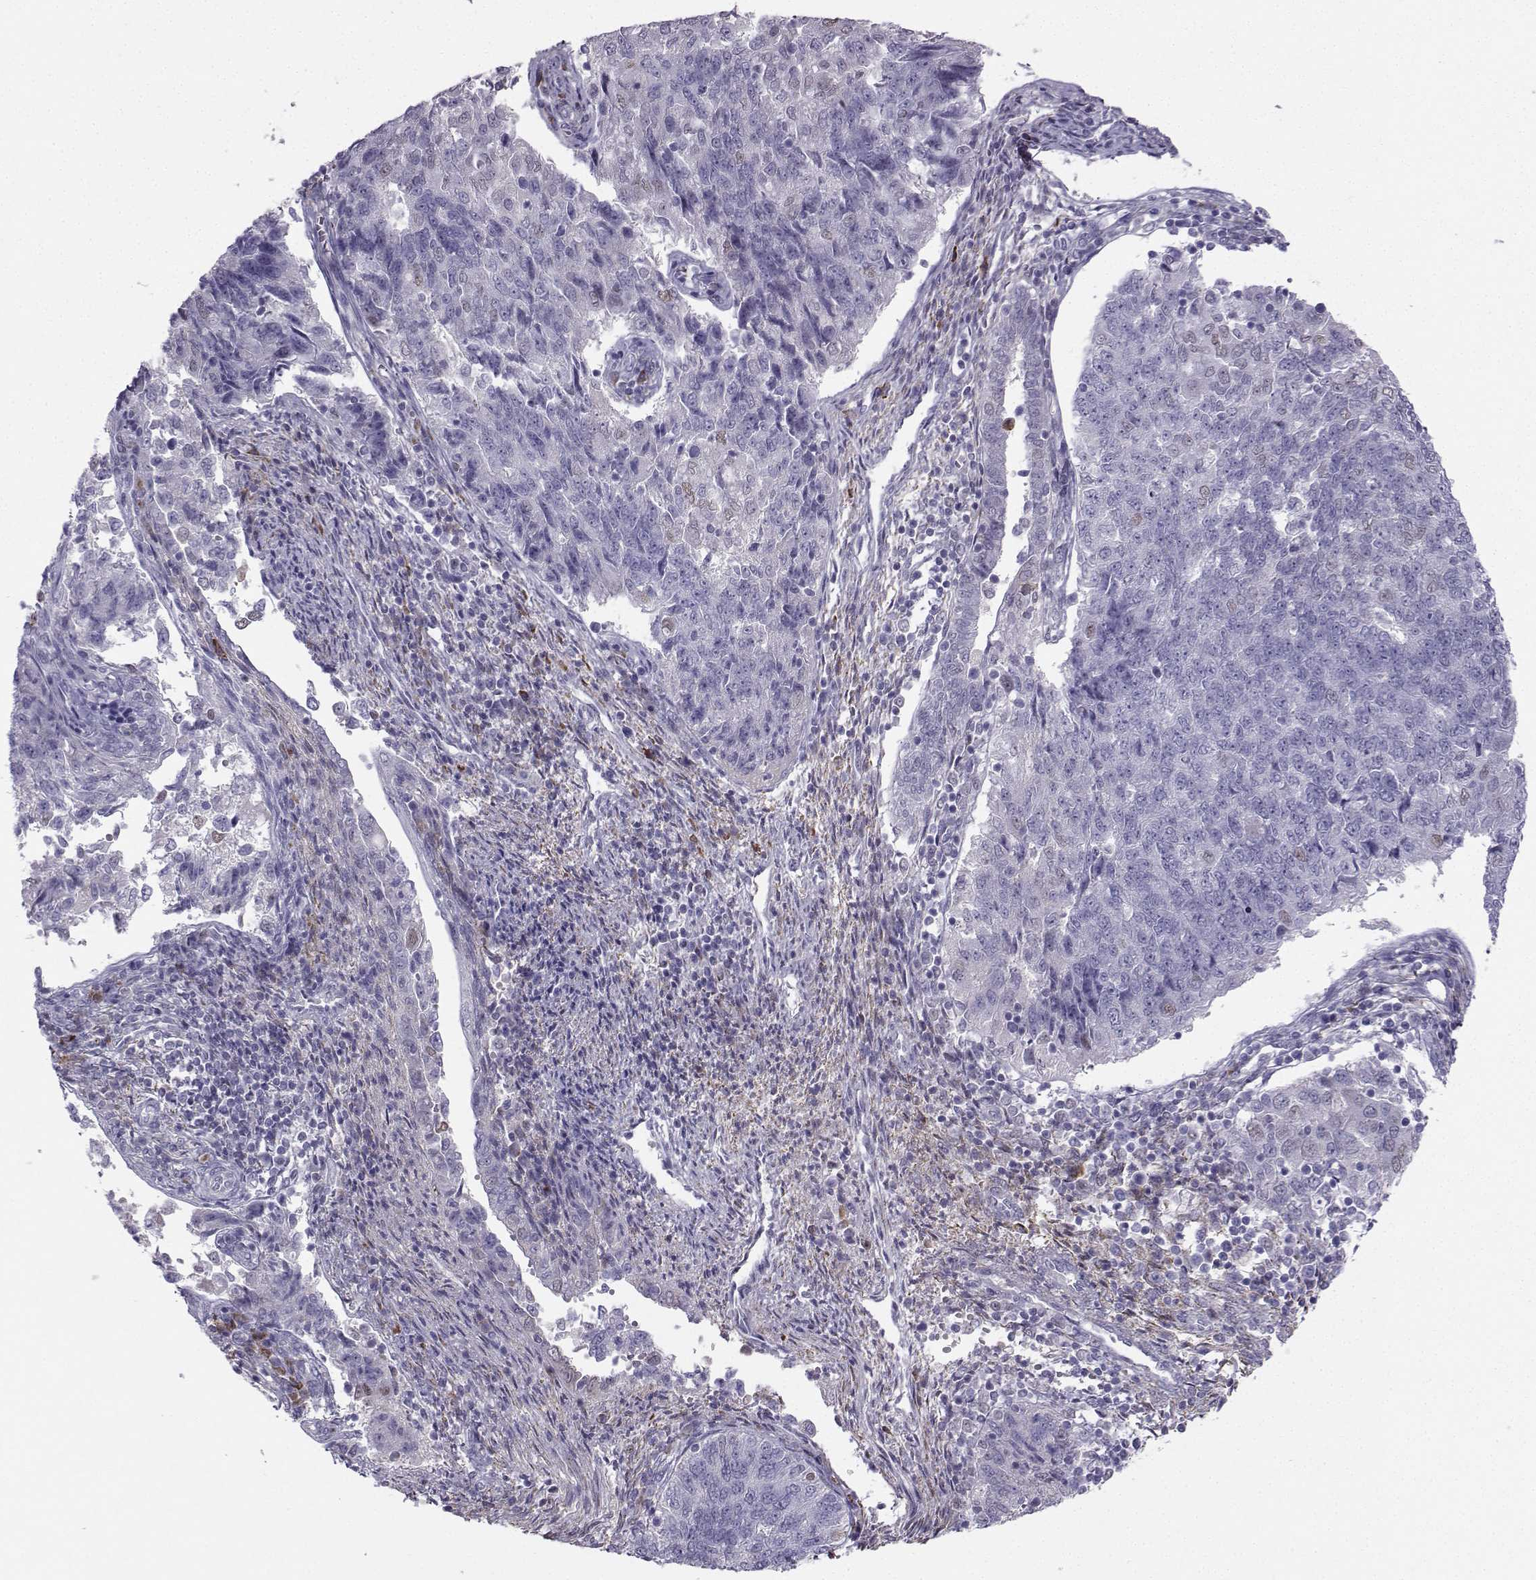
{"staining": {"intensity": "negative", "quantity": "none", "location": "none"}, "tissue": "endometrial cancer", "cell_type": "Tumor cells", "image_type": "cancer", "snomed": [{"axis": "morphology", "description": "Adenocarcinoma, NOS"}, {"axis": "topography", "description": "Endometrium"}], "caption": "Immunohistochemistry histopathology image of human endometrial cancer (adenocarcinoma) stained for a protein (brown), which reveals no positivity in tumor cells.", "gene": "DCLK3", "patient": {"sex": "female", "age": 43}}